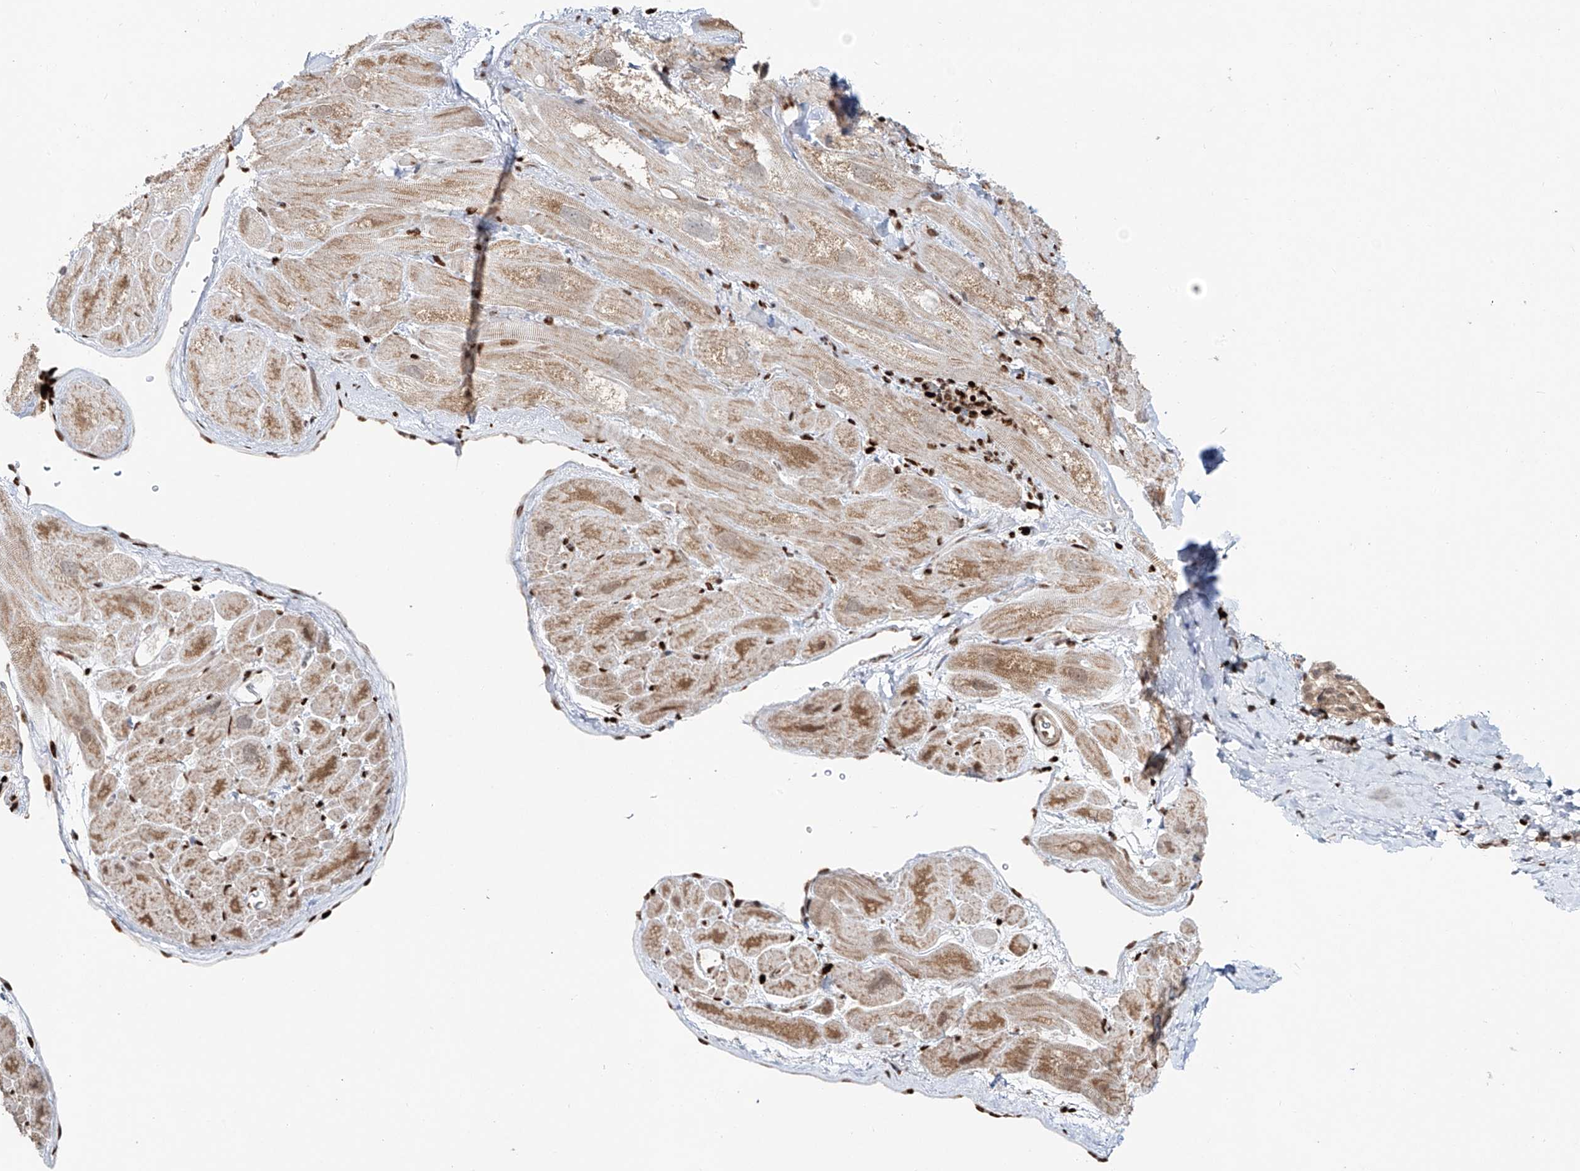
{"staining": {"intensity": "moderate", "quantity": "25%-75%", "location": "cytoplasmic/membranous"}, "tissue": "heart muscle", "cell_type": "Cardiomyocytes", "image_type": "normal", "snomed": [{"axis": "morphology", "description": "Normal tissue, NOS"}, {"axis": "topography", "description": "Heart"}], "caption": "Protein staining demonstrates moderate cytoplasmic/membranous positivity in about 25%-75% of cardiomyocytes in benign heart muscle.", "gene": "DZIP1L", "patient": {"sex": "male", "age": 49}}